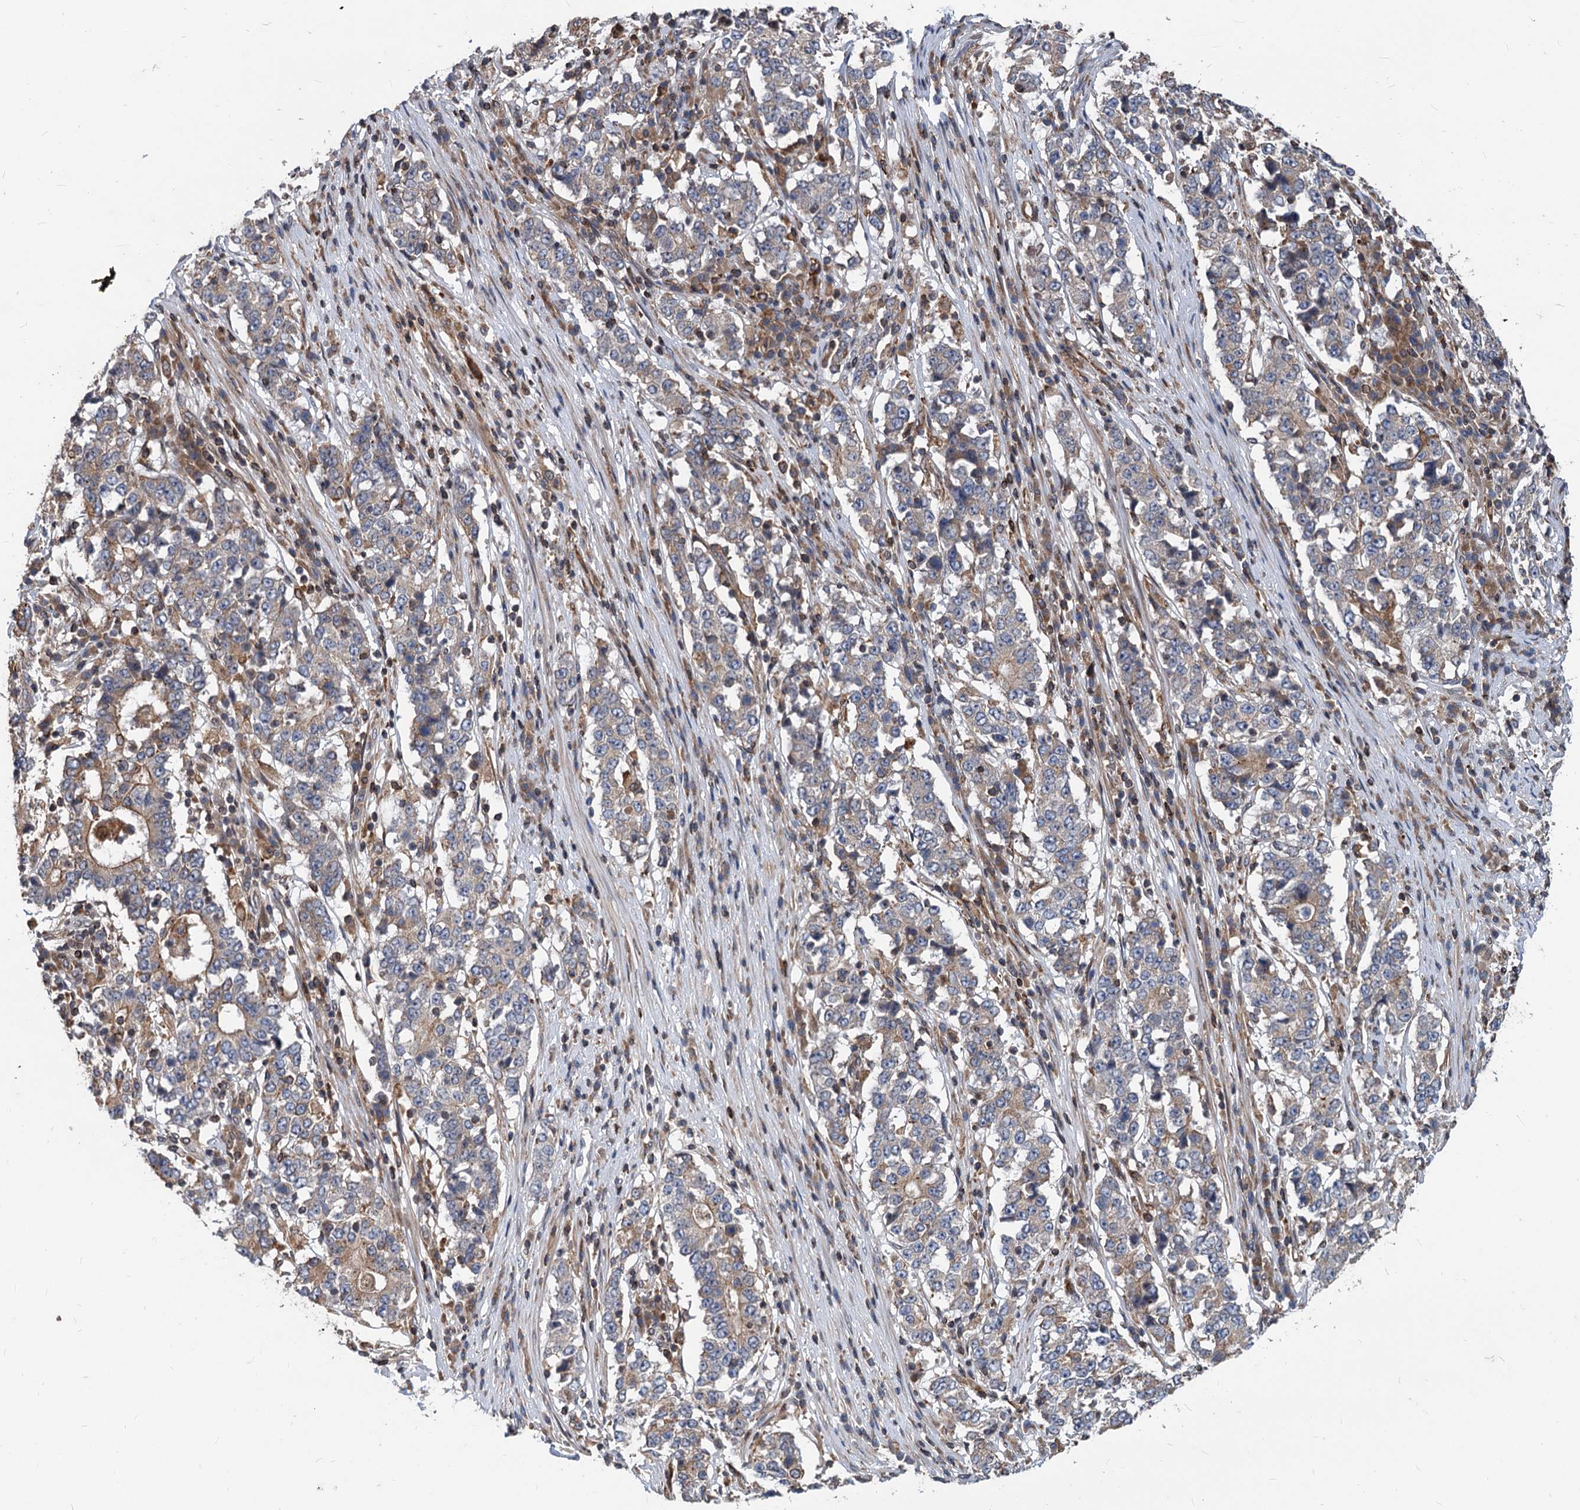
{"staining": {"intensity": "weak", "quantity": "25%-75%", "location": "cytoplasmic/membranous"}, "tissue": "stomach cancer", "cell_type": "Tumor cells", "image_type": "cancer", "snomed": [{"axis": "morphology", "description": "Adenocarcinoma, NOS"}, {"axis": "topography", "description": "Stomach"}], "caption": "The photomicrograph demonstrates a brown stain indicating the presence of a protein in the cytoplasmic/membranous of tumor cells in stomach cancer.", "gene": "STIM1", "patient": {"sex": "male", "age": 59}}